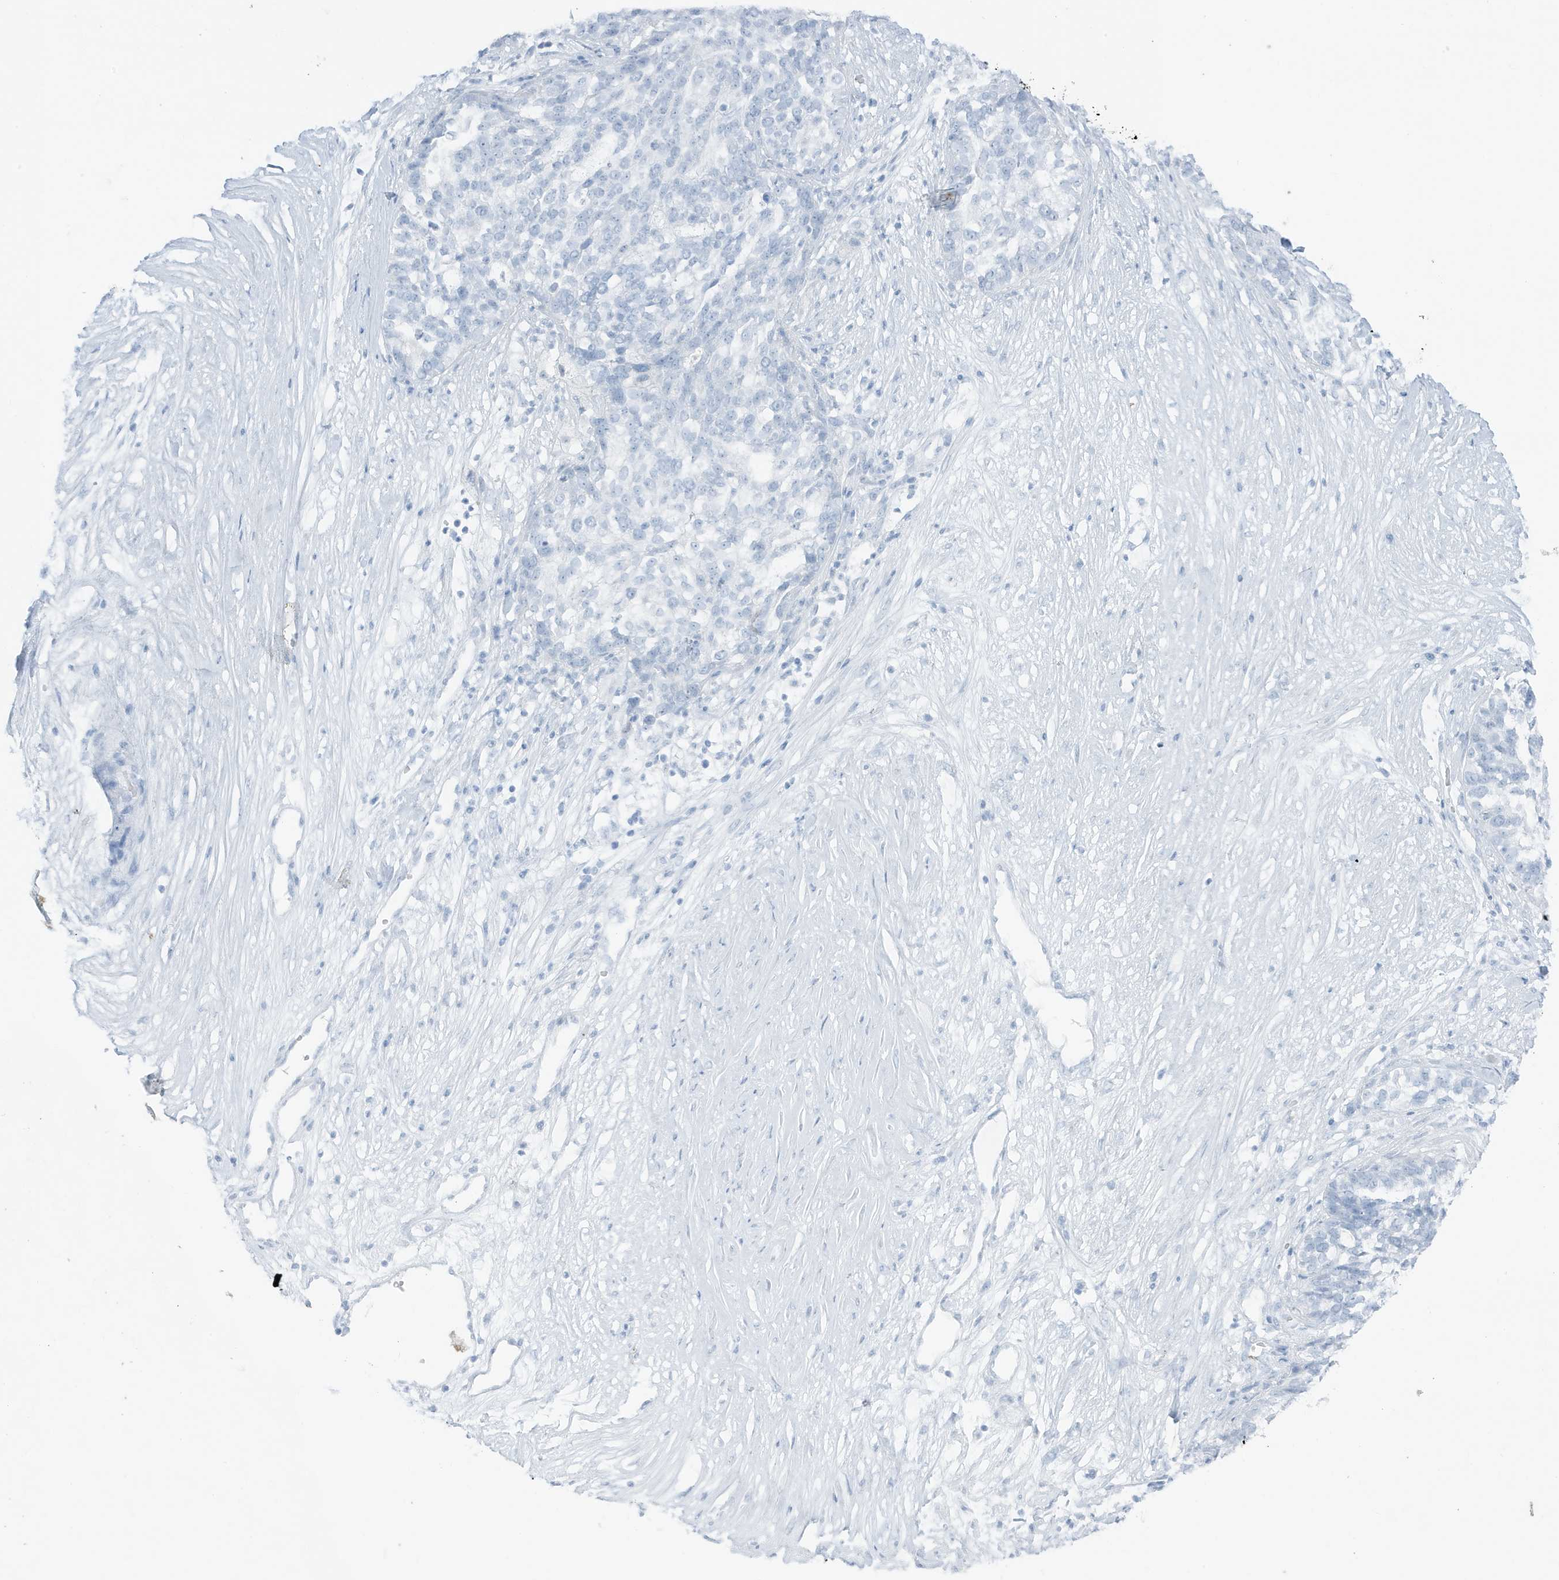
{"staining": {"intensity": "negative", "quantity": "none", "location": "none"}, "tissue": "ovarian cancer", "cell_type": "Tumor cells", "image_type": "cancer", "snomed": [{"axis": "morphology", "description": "Cystadenocarcinoma, serous, NOS"}, {"axis": "topography", "description": "Ovary"}], "caption": "A photomicrograph of ovarian cancer stained for a protein exhibits no brown staining in tumor cells.", "gene": "ZFP64", "patient": {"sex": "female", "age": 59}}